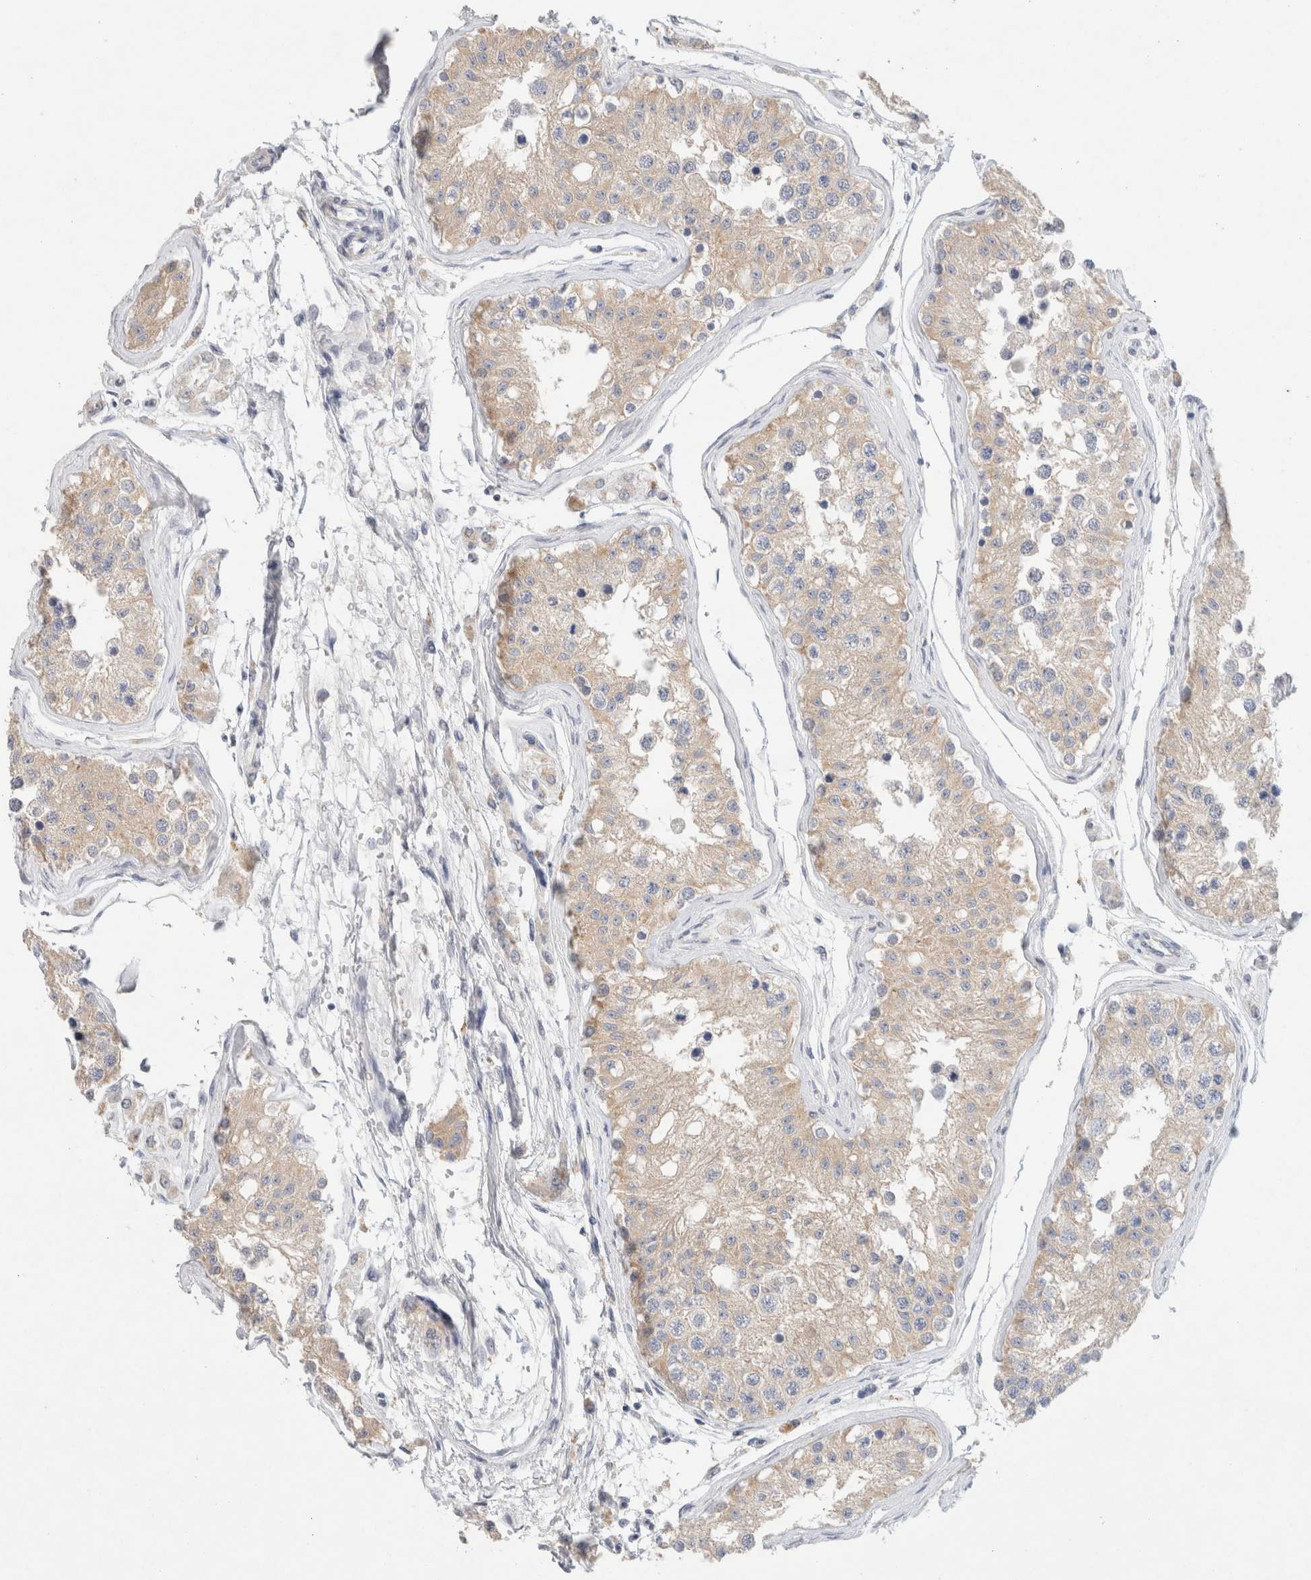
{"staining": {"intensity": "weak", "quantity": "25%-75%", "location": "cytoplasmic/membranous"}, "tissue": "testis", "cell_type": "Cells in seminiferous ducts", "image_type": "normal", "snomed": [{"axis": "morphology", "description": "Normal tissue, NOS"}, {"axis": "morphology", "description": "Adenocarcinoma, metastatic, NOS"}, {"axis": "topography", "description": "Testis"}], "caption": "A brown stain labels weak cytoplasmic/membranous expression of a protein in cells in seminiferous ducts of benign human testis. (brown staining indicates protein expression, while blue staining denotes nuclei).", "gene": "MPP2", "patient": {"sex": "male", "age": 26}}